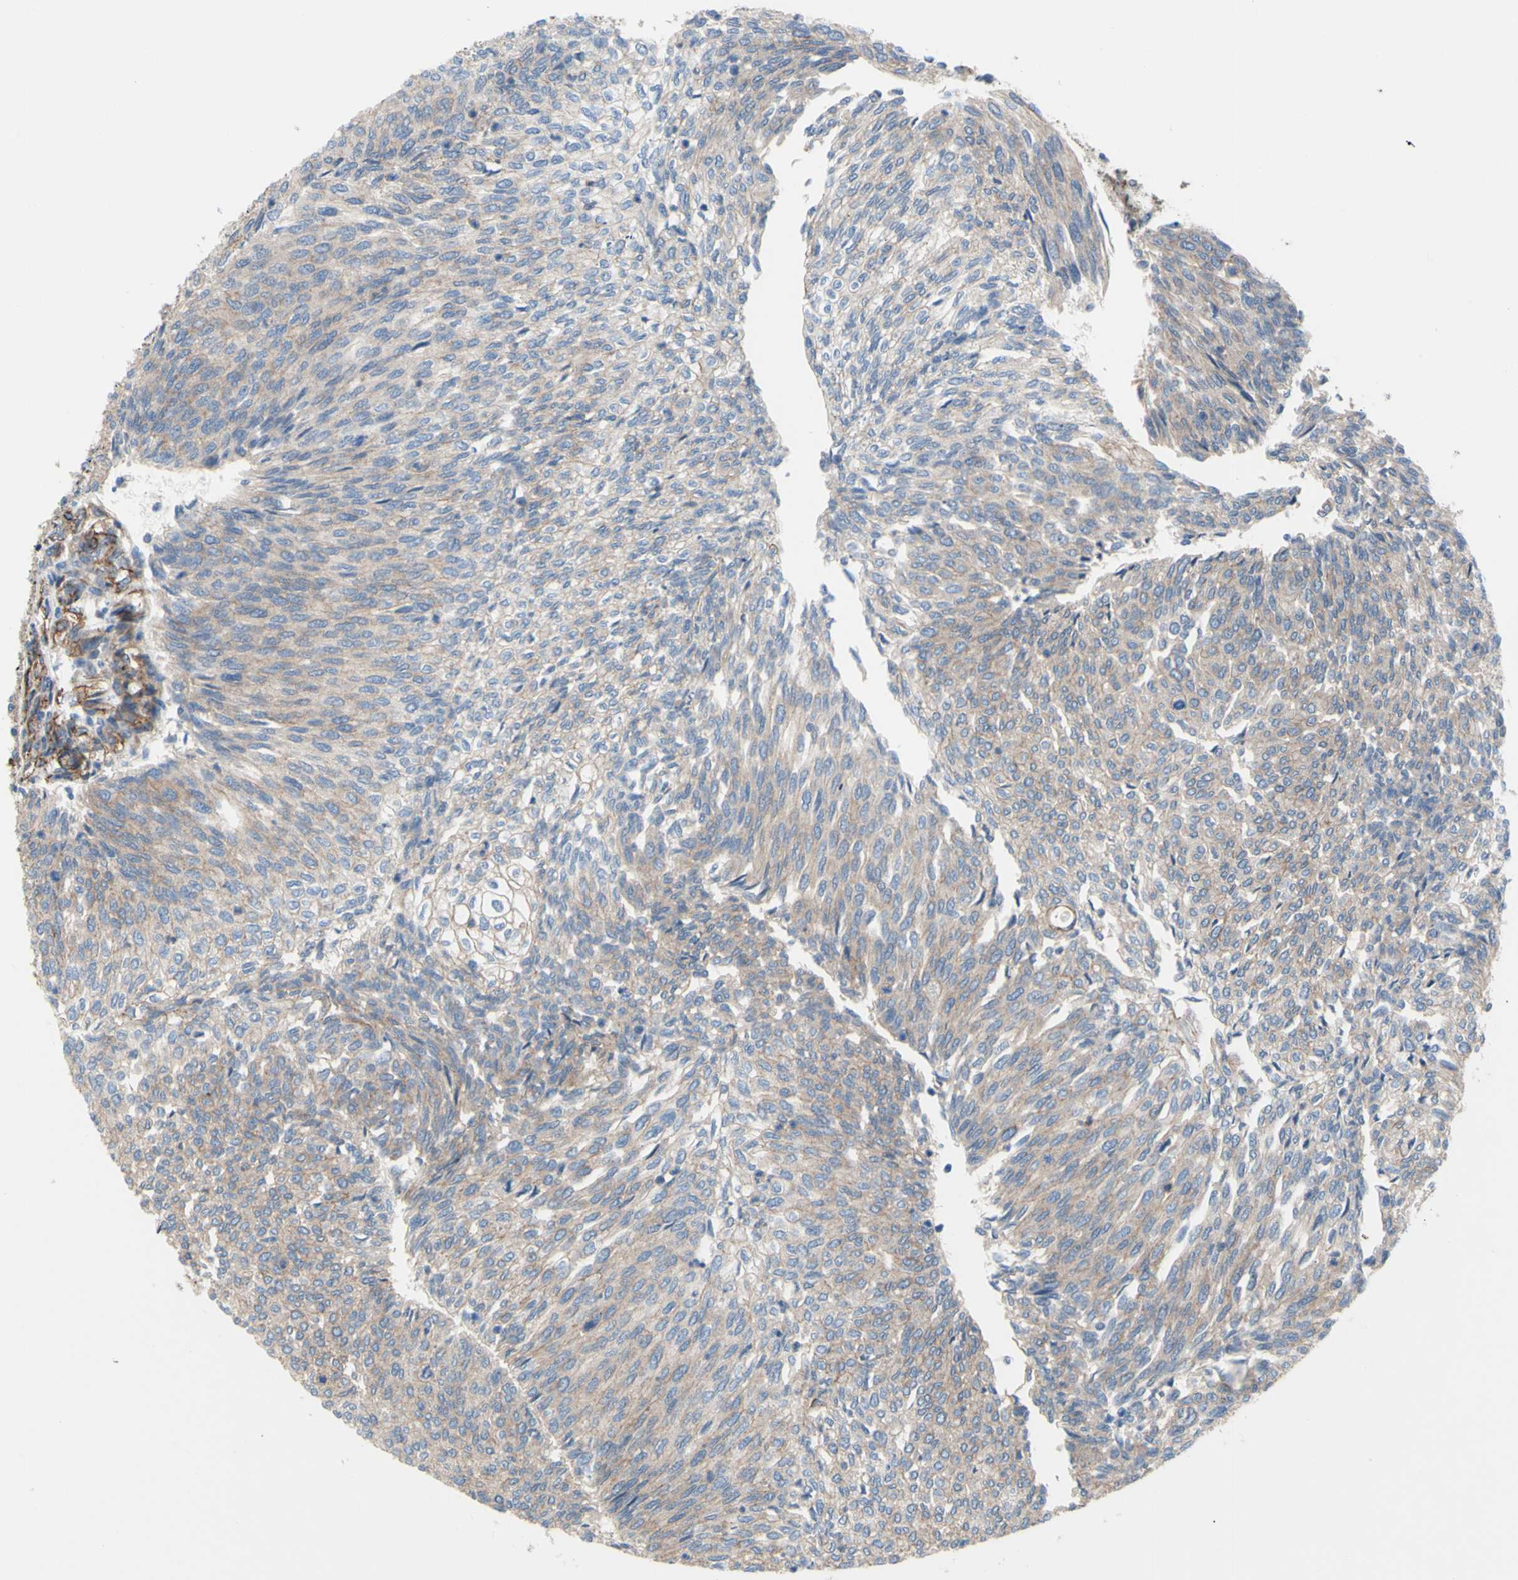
{"staining": {"intensity": "moderate", "quantity": "25%-75%", "location": "cytoplasmic/membranous"}, "tissue": "urothelial cancer", "cell_type": "Tumor cells", "image_type": "cancer", "snomed": [{"axis": "morphology", "description": "Urothelial carcinoma, Low grade"}, {"axis": "topography", "description": "Urinary bladder"}], "caption": "The photomicrograph exhibits immunohistochemical staining of low-grade urothelial carcinoma. There is moderate cytoplasmic/membranous expression is identified in about 25%-75% of tumor cells.", "gene": "TPBG", "patient": {"sex": "female", "age": 79}}